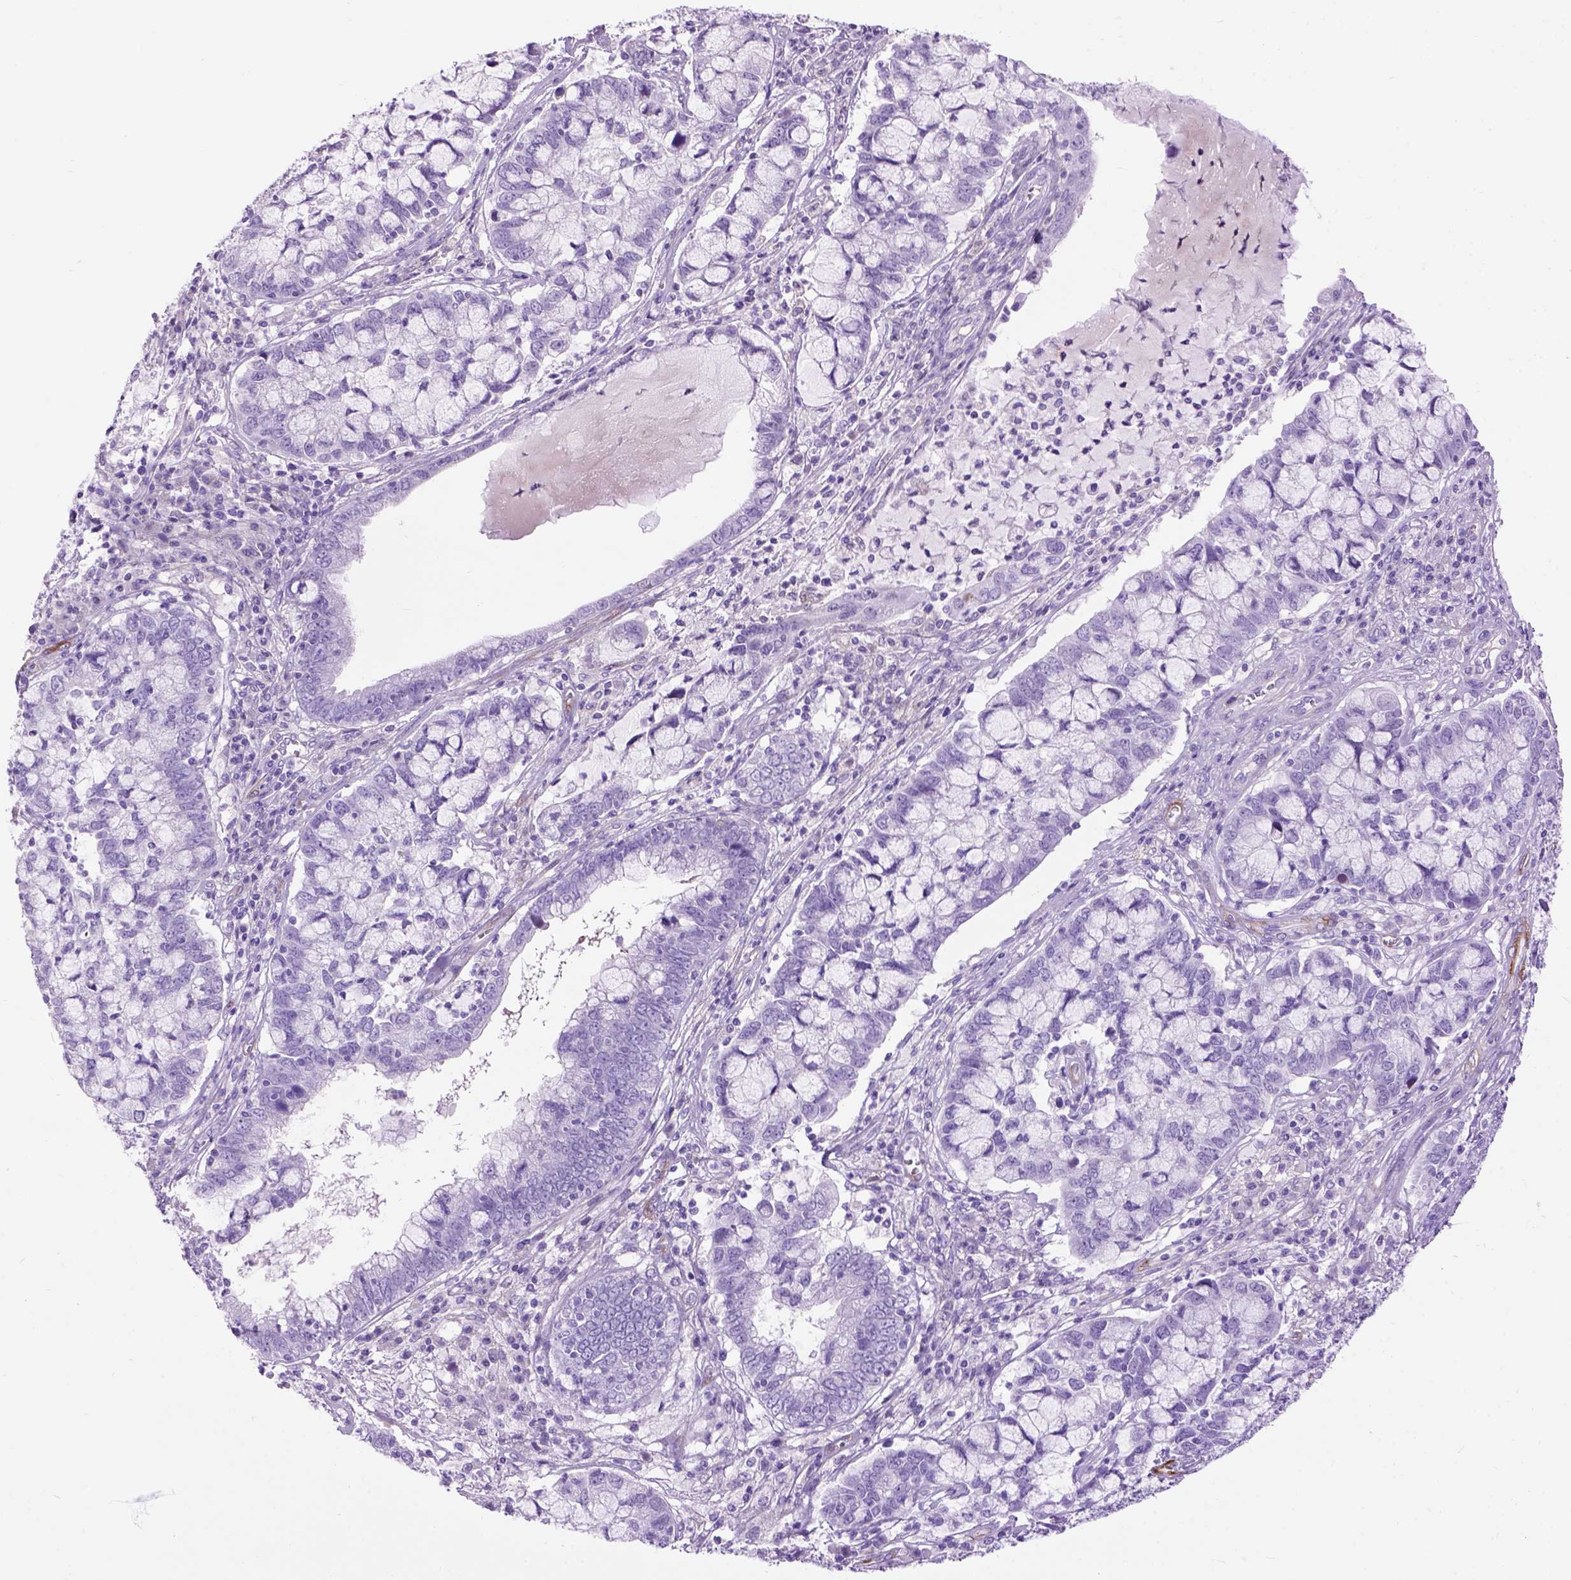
{"staining": {"intensity": "negative", "quantity": "none", "location": "none"}, "tissue": "cervical cancer", "cell_type": "Tumor cells", "image_type": "cancer", "snomed": [{"axis": "morphology", "description": "Adenocarcinoma, NOS"}, {"axis": "topography", "description": "Cervix"}], "caption": "A histopathology image of human cervical cancer is negative for staining in tumor cells.", "gene": "MAPT", "patient": {"sex": "female", "age": 40}}